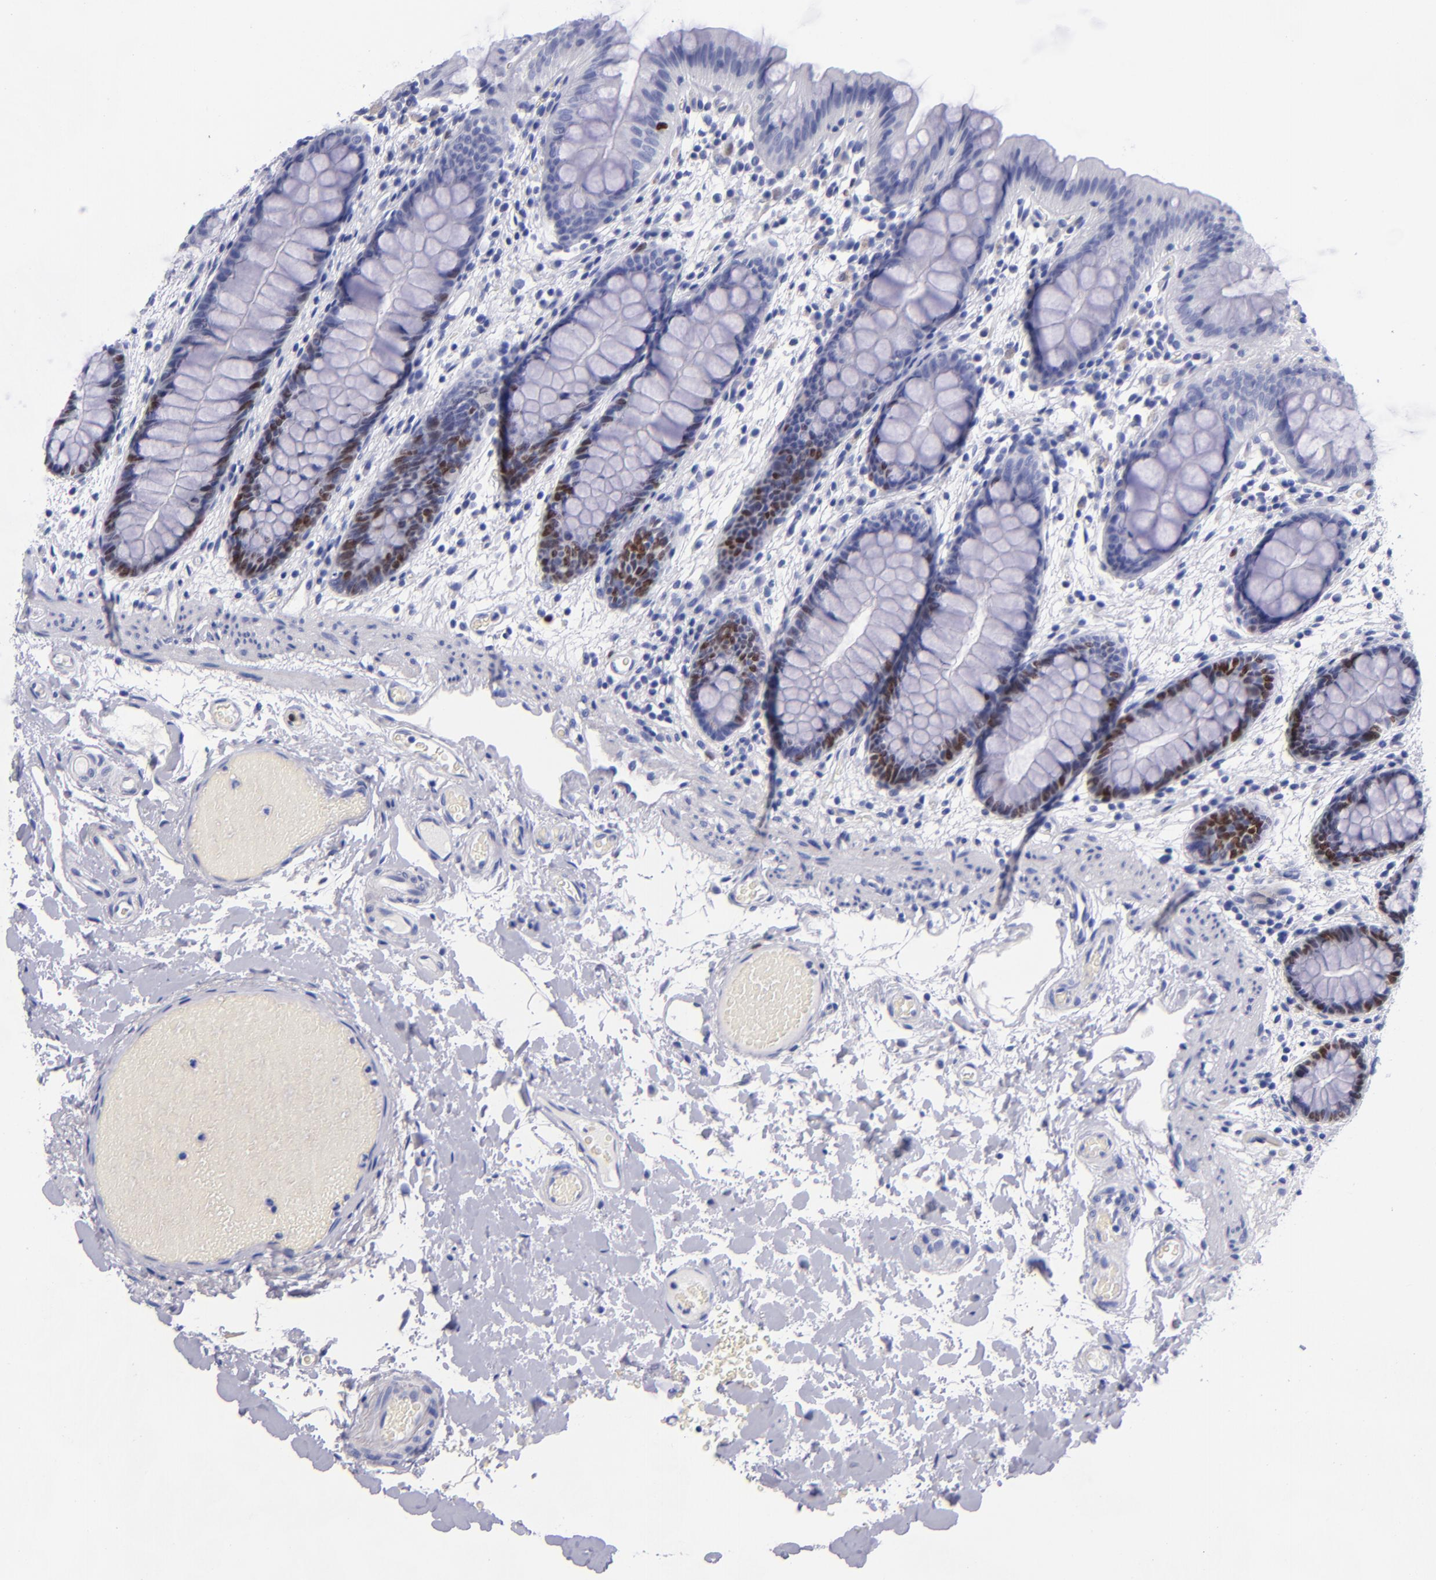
{"staining": {"intensity": "negative", "quantity": "none", "location": "none"}, "tissue": "colon", "cell_type": "Endothelial cells", "image_type": "normal", "snomed": [{"axis": "morphology", "description": "Normal tissue, NOS"}, {"axis": "topography", "description": "Smooth muscle"}, {"axis": "topography", "description": "Colon"}], "caption": "Endothelial cells are negative for brown protein staining in benign colon. (Stains: DAB immunohistochemistry (IHC) with hematoxylin counter stain, Microscopy: brightfield microscopy at high magnification).", "gene": "MCM7", "patient": {"sex": "male", "age": 67}}